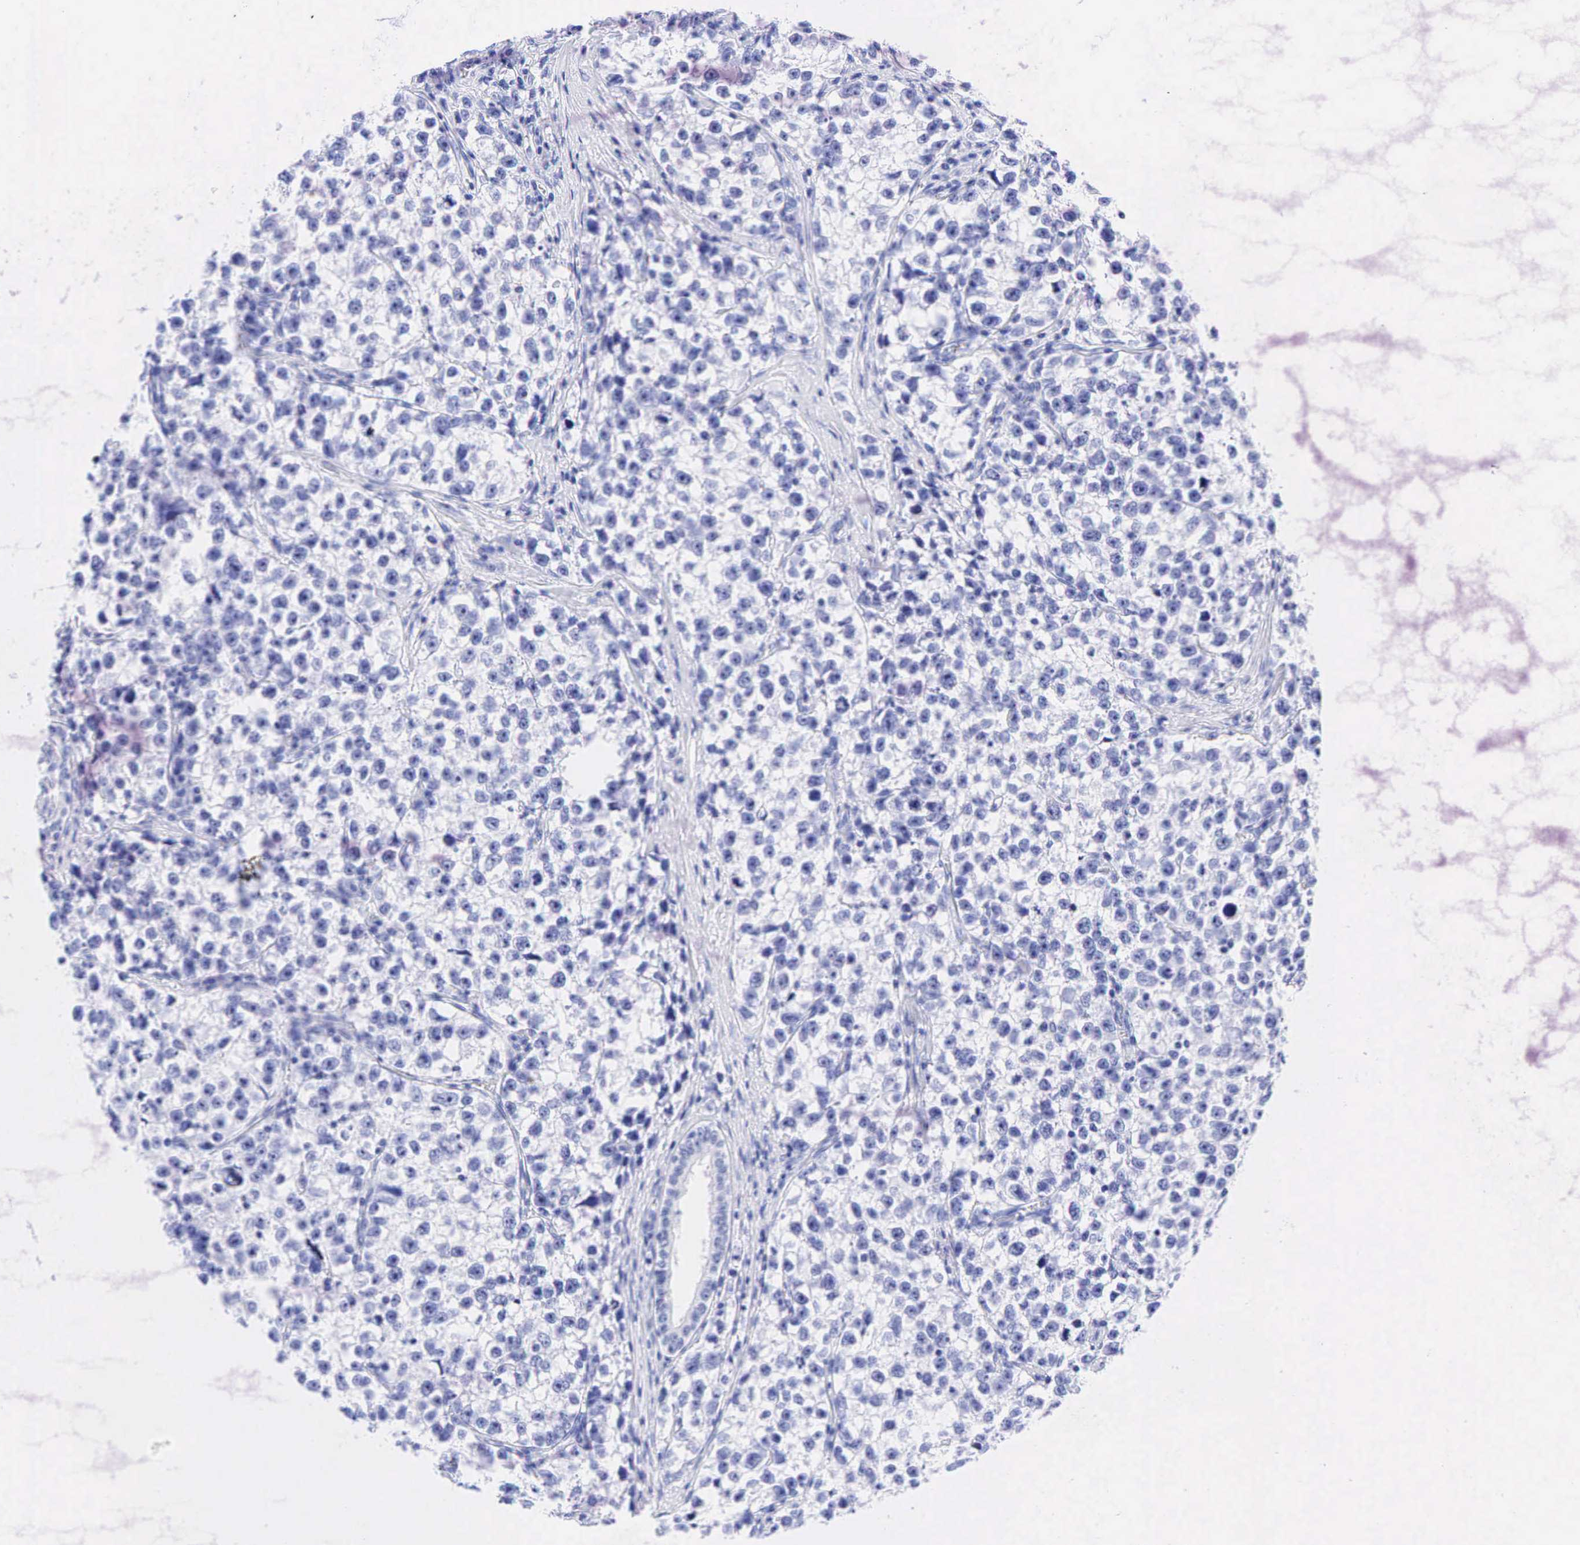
{"staining": {"intensity": "negative", "quantity": "none", "location": "none"}, "tissue": "testis cancer", "cell_type": "Tumor cells", "image_type": "cancer", "snomed": [{"axis": "morphology", "description": "Seminoma, NOS"}, {"axis": "morphology", "description": "Carcinoma, Embryonal, NOS"}, {"axis": "topography", "description": "Testis"}], "caption": "Immunohistochemistry (IHC) of human seminoma (testis) displays no staining in tumor cells.", "gene": "ESR1", "patient": {"sex": "male", "age": 30}}